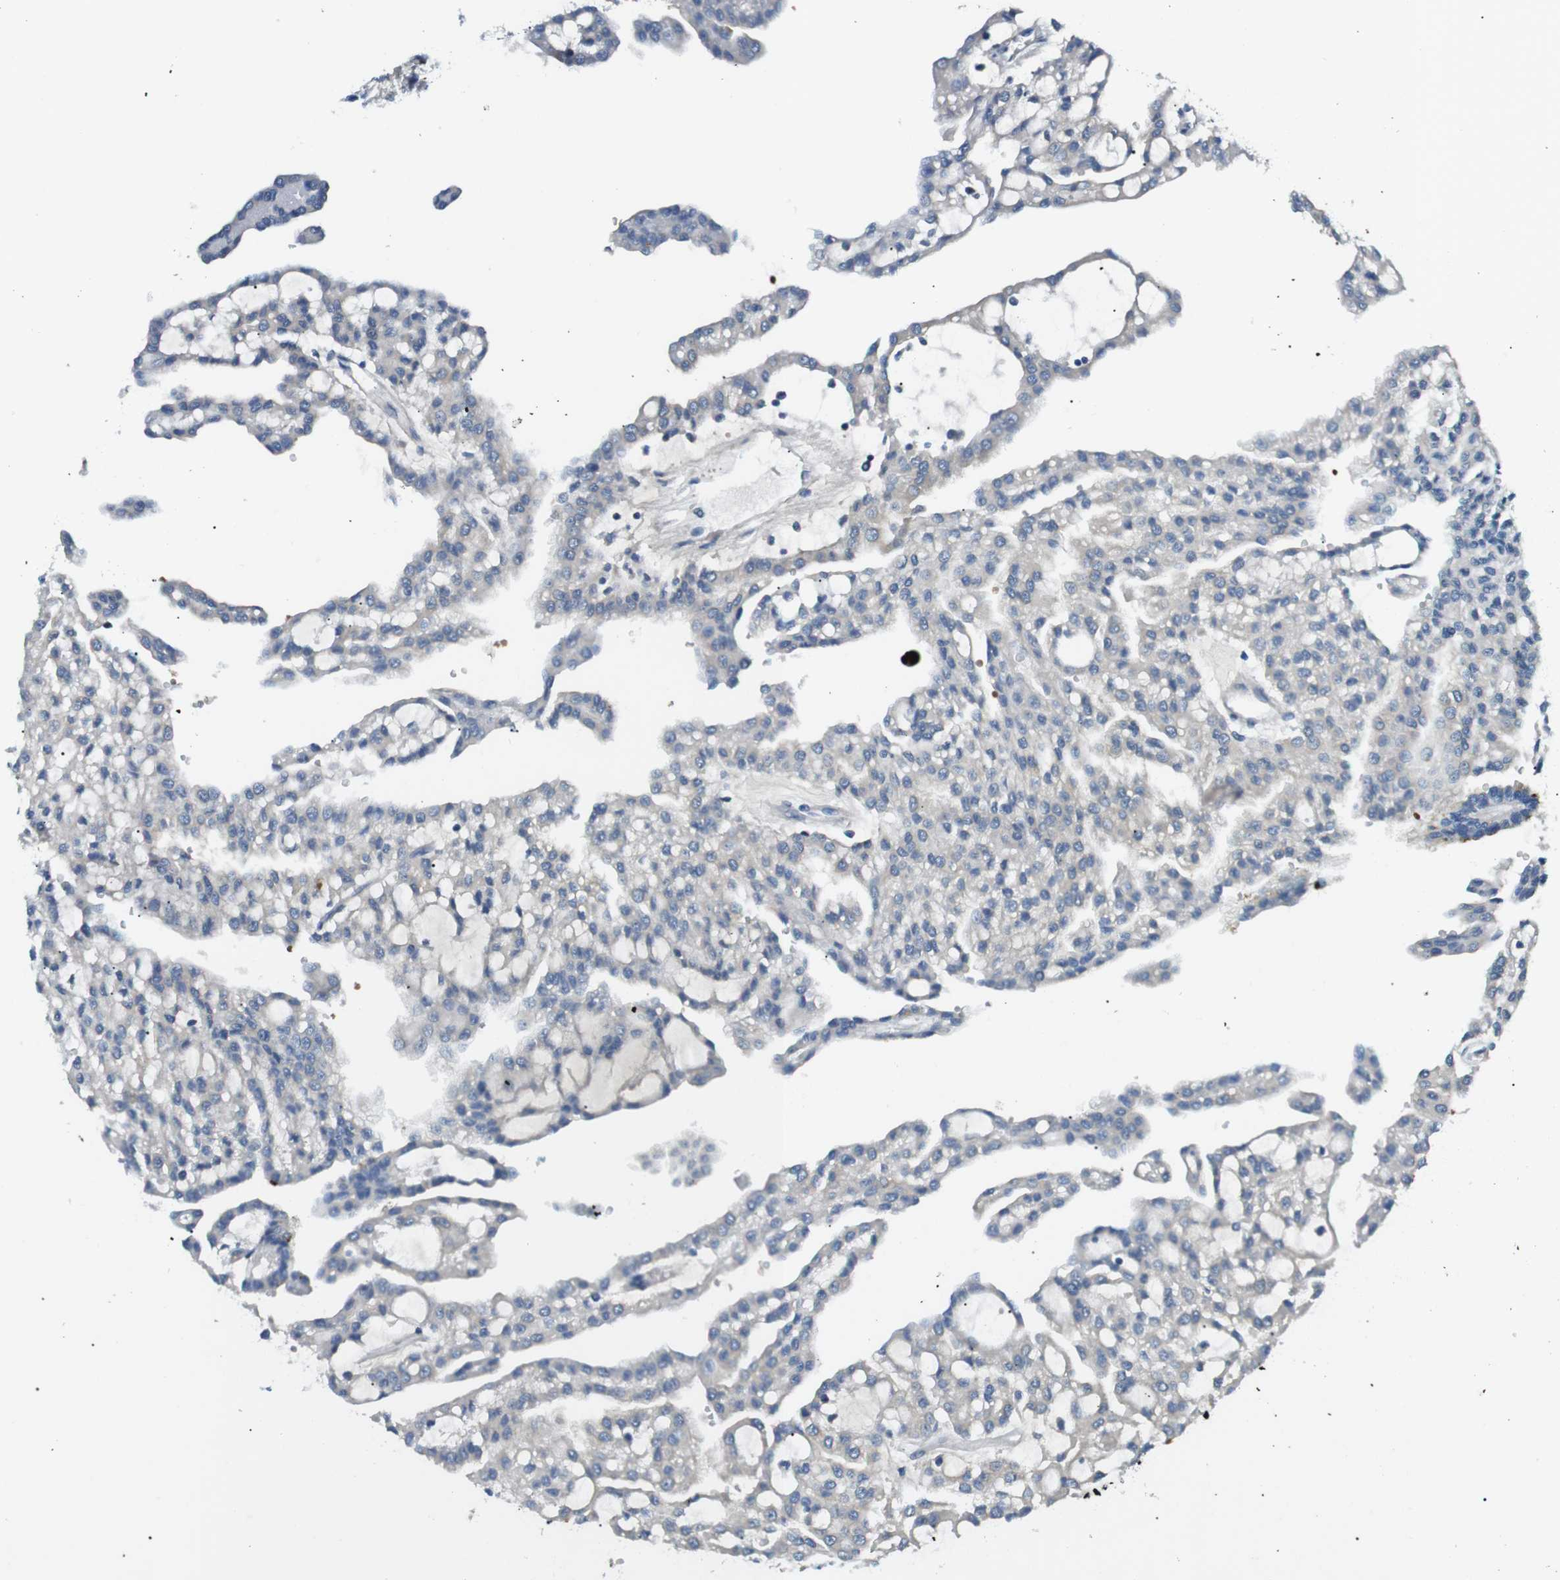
{"staining": {"intensity": "negative", "quantity": "none", "location": "none"}, "tissue": "renal cancer", "cell_type": "Tumor cells", "image_type": "cancer", "snomed": [{"axis": "morphology", "description": "Adenocarcinoma, NOS"}, {"axis": "topography", "description": "Kidney"}], "caption": "The histopathology image shows no staining of tumor cells in adenocarcinoma (renal).", "gene": "WSCD1", "patient": {"sex": "male", "age": 63}}